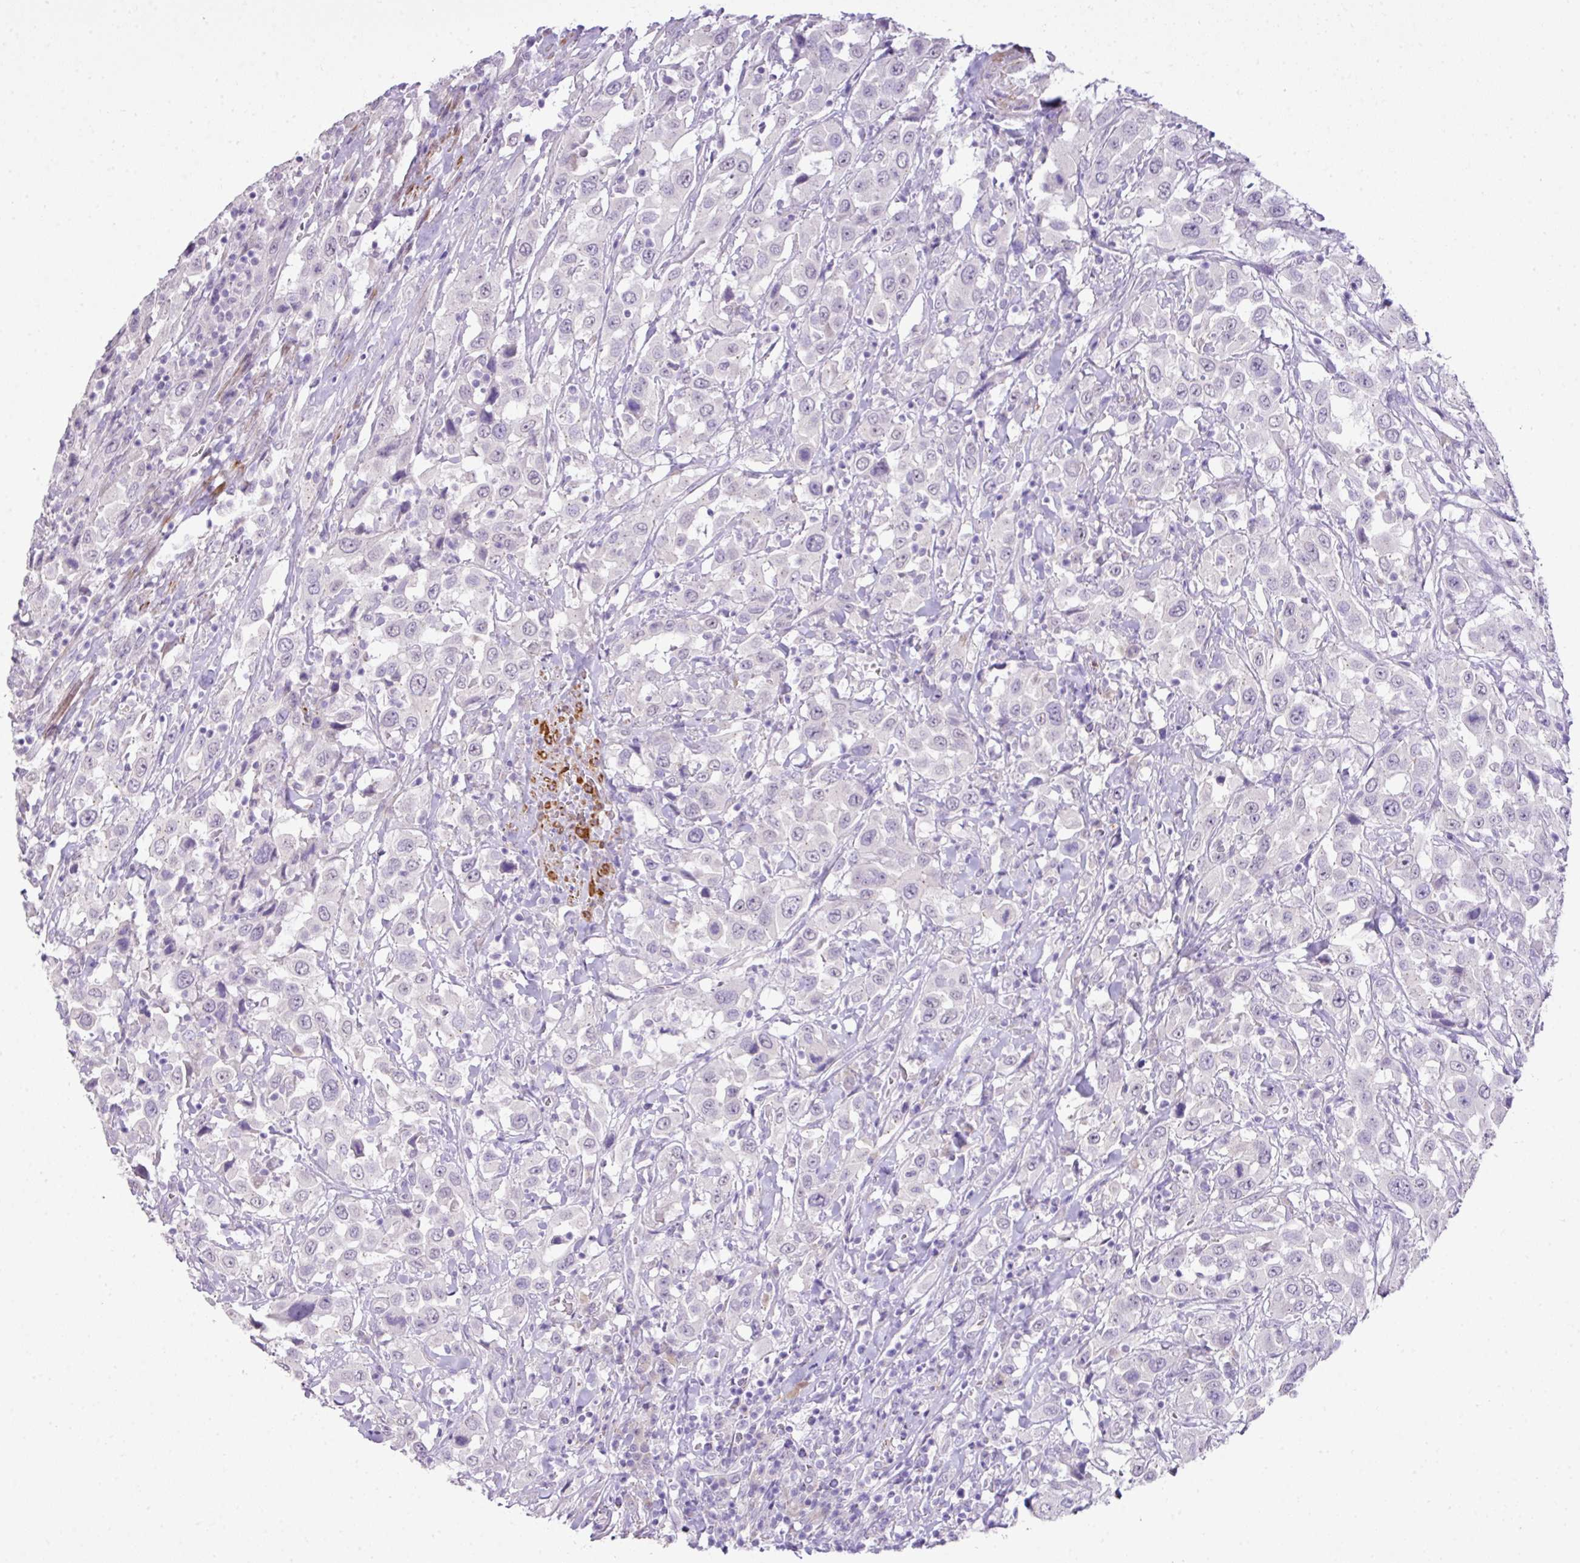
{"staining": {"intensity": "negative", "quantity": "none", "location": "none"}, "tissue": "urothelial cancer", "cell_type": "Tumor cells", "image_type": "cancer", "snomed": [{"axis": "morphology", "description": "Urothelial carcinoma, High grade"}, {"axis": "topography", "description": "Urinary bladder"}], "caption": "Tumor cells are negative for protein expression in human high-grade urothelial carcinoma.", "gene": "DIP2A", "patient": {"sex": "male", "age": 61}}